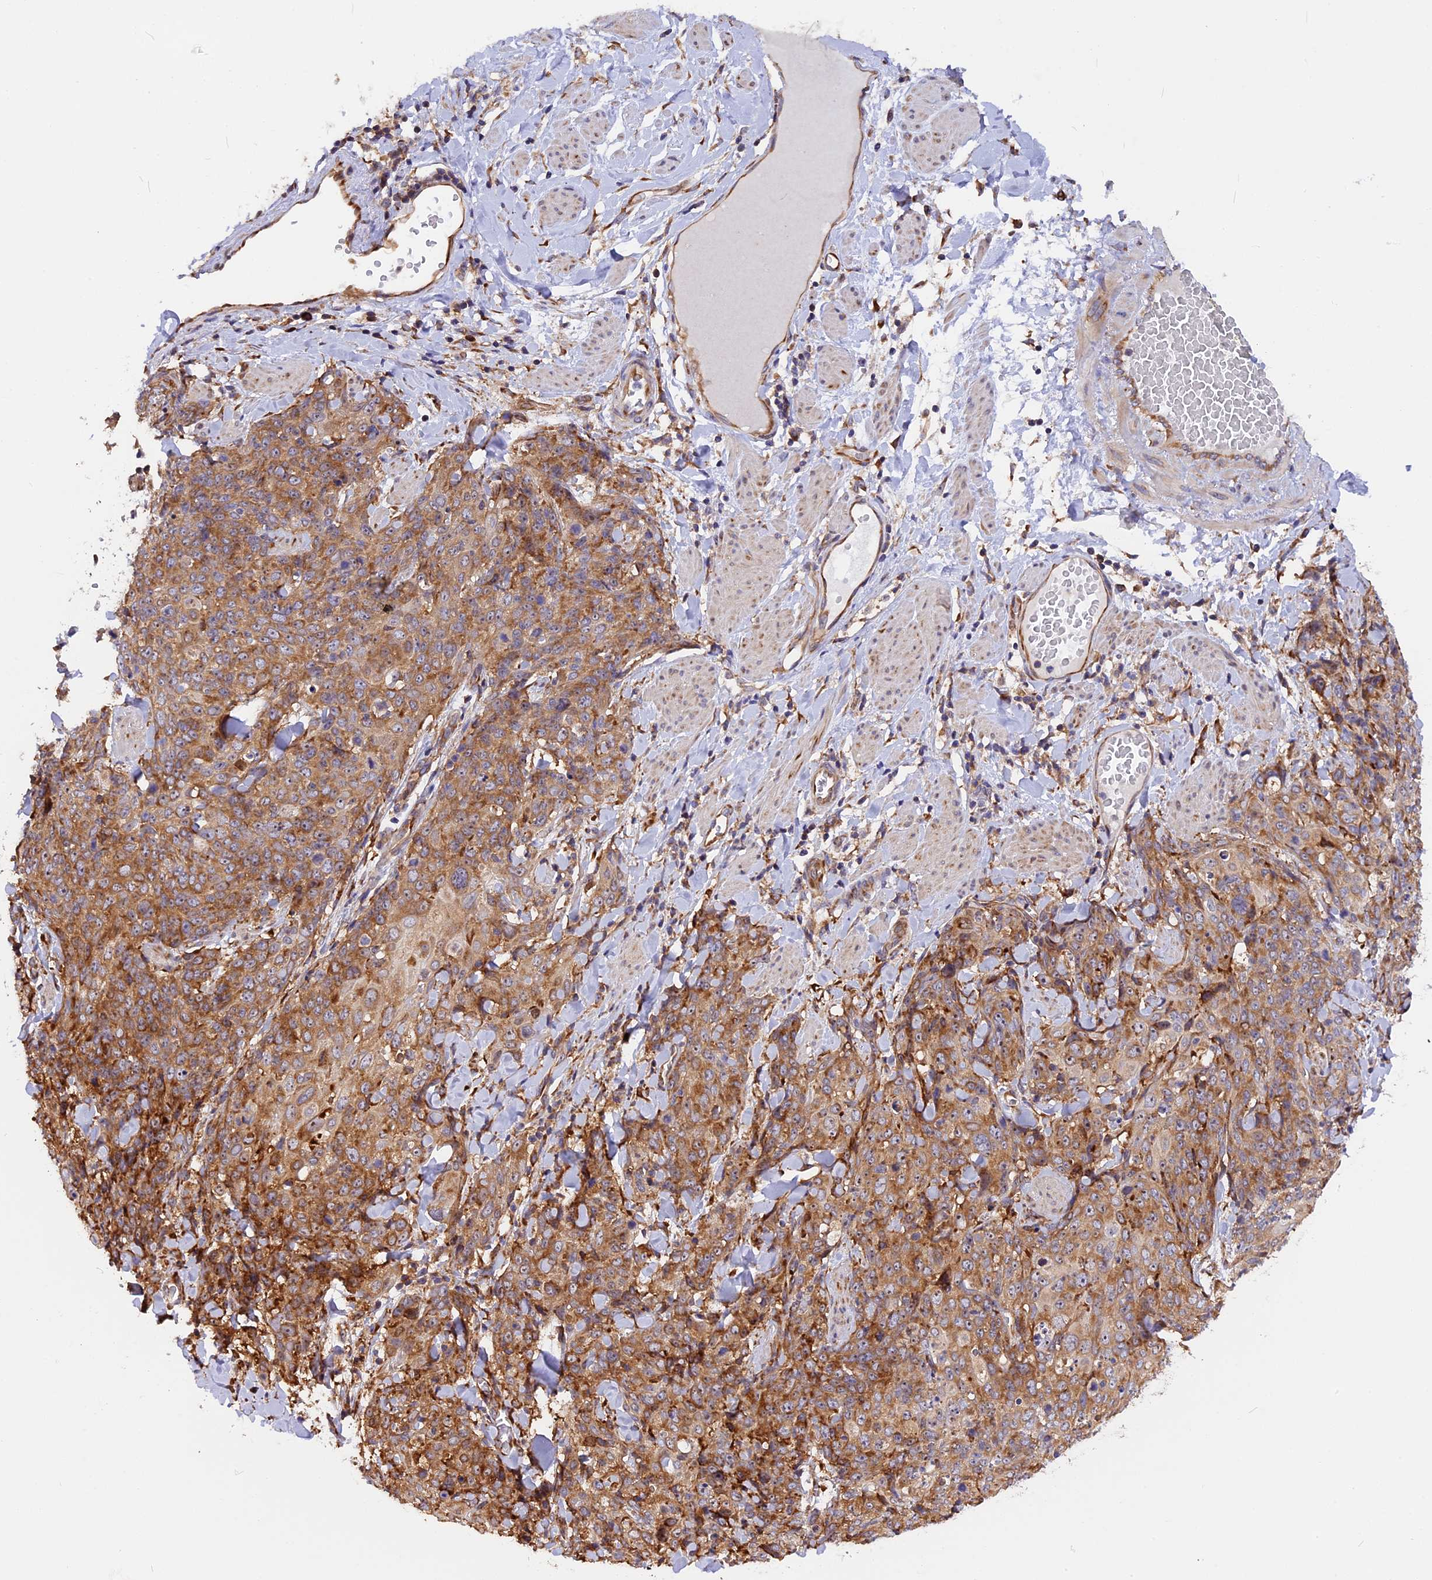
{"staining": {"intensity": "moderate", "quantity": ">75%", "location": "cytoplasmic/membranous"}, "tissue": "skin cancer", "cell_type": "Tumor cells", "image_type": "cancer", "snomed": [{"axis": "morphology", "description": "Squamous cell carcinoma, NOS"}, {"axis": "topography", "description": "Skin"}, {"axis": "topography", "description": "Vulva"}], "caption": "Immunohistochemistry histopathology image of neoplastic tissue: skin cancer (squamous cell carcinoma) stained using immunohistochemistry displays medium levels of moderate protein expression localized specifically in the cytoplasmic/membranous of tumor cells, appearing as a cytoplasmic/membranous brown color.", "gene": "GNPTAB", "patient": {"sex": "female", "age": 85}}